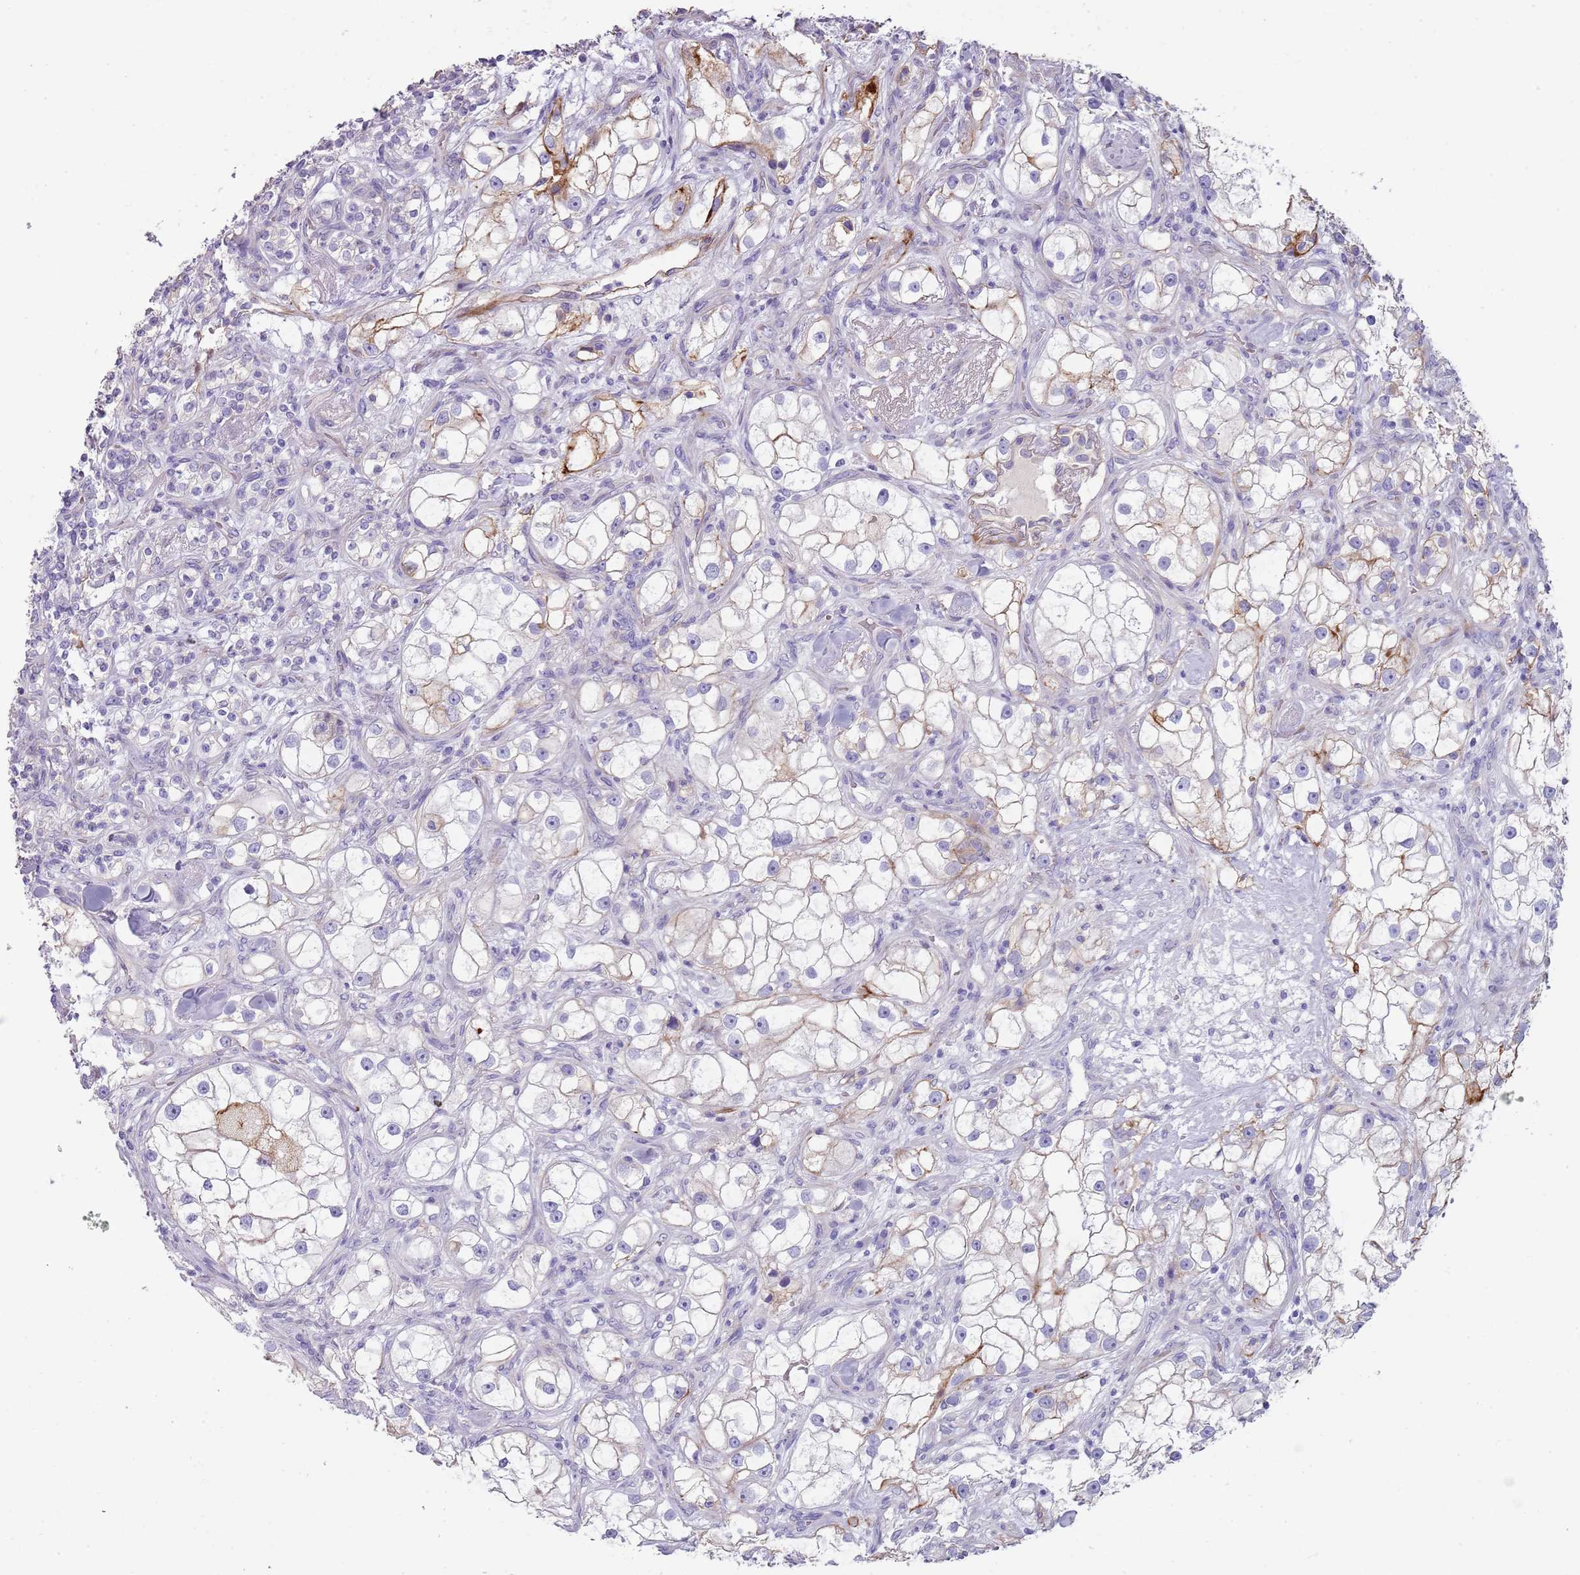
{"staining": {"intensity": "negative", "quantity": "none", "location": "none"}, "tissue": "renal cancer", "cell_type": "Tumor cells", "image_type": "cancer", "snomed": [{"axis": "morphology", "description": "Adenocarcinoma, NOS"}, {"axis": "topography", "description": "Kidney"}], "caption": "Immunohistochemistry histopathology image of human adenocarcinoma (renal) stained for a protein (brown), which demonstrates no expression in tumor cells.", "gene": "NBPF3", "patient": {"sex": "male", "age": 77}}